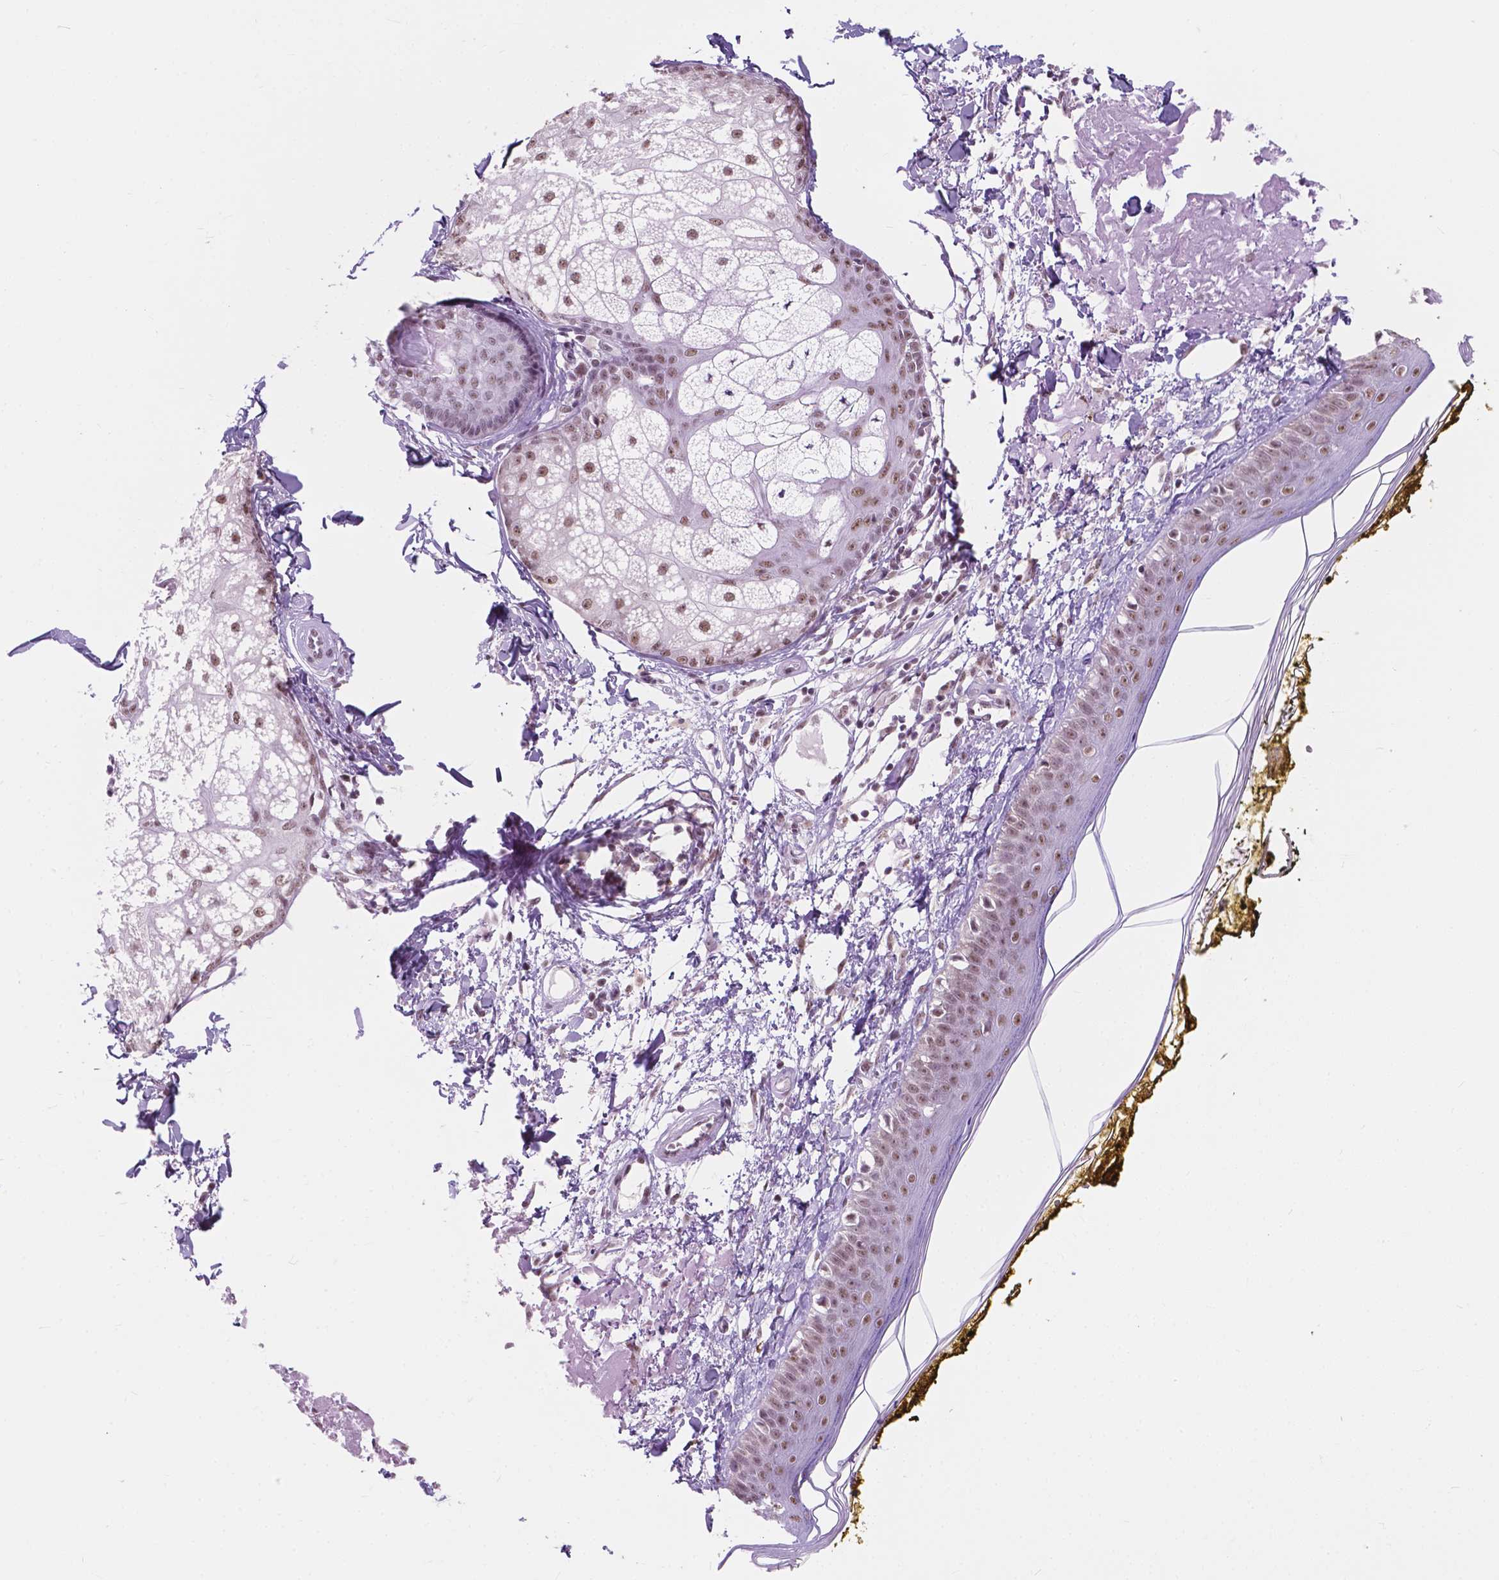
{"staining": {"intensity": "weak", "quantity": ">75%", "location": "nuclear"}, "tissue": "skin", "cell_type": "Fibroblasts", "image_type": "normal", "snomed": [{"axis": "morphology", "description": "Normal tissue, NOS"}, {"axis": "topography", "description": "Skin"}], "caption": "The photomicrograph demonstrates immunohistochemical staining of benign skin. There is weak nuclear positivity is appreciated in approximately >75% of fibroblasts.", "gene": "BCAS2", "patient": {"sex": "male", "age": 76}}